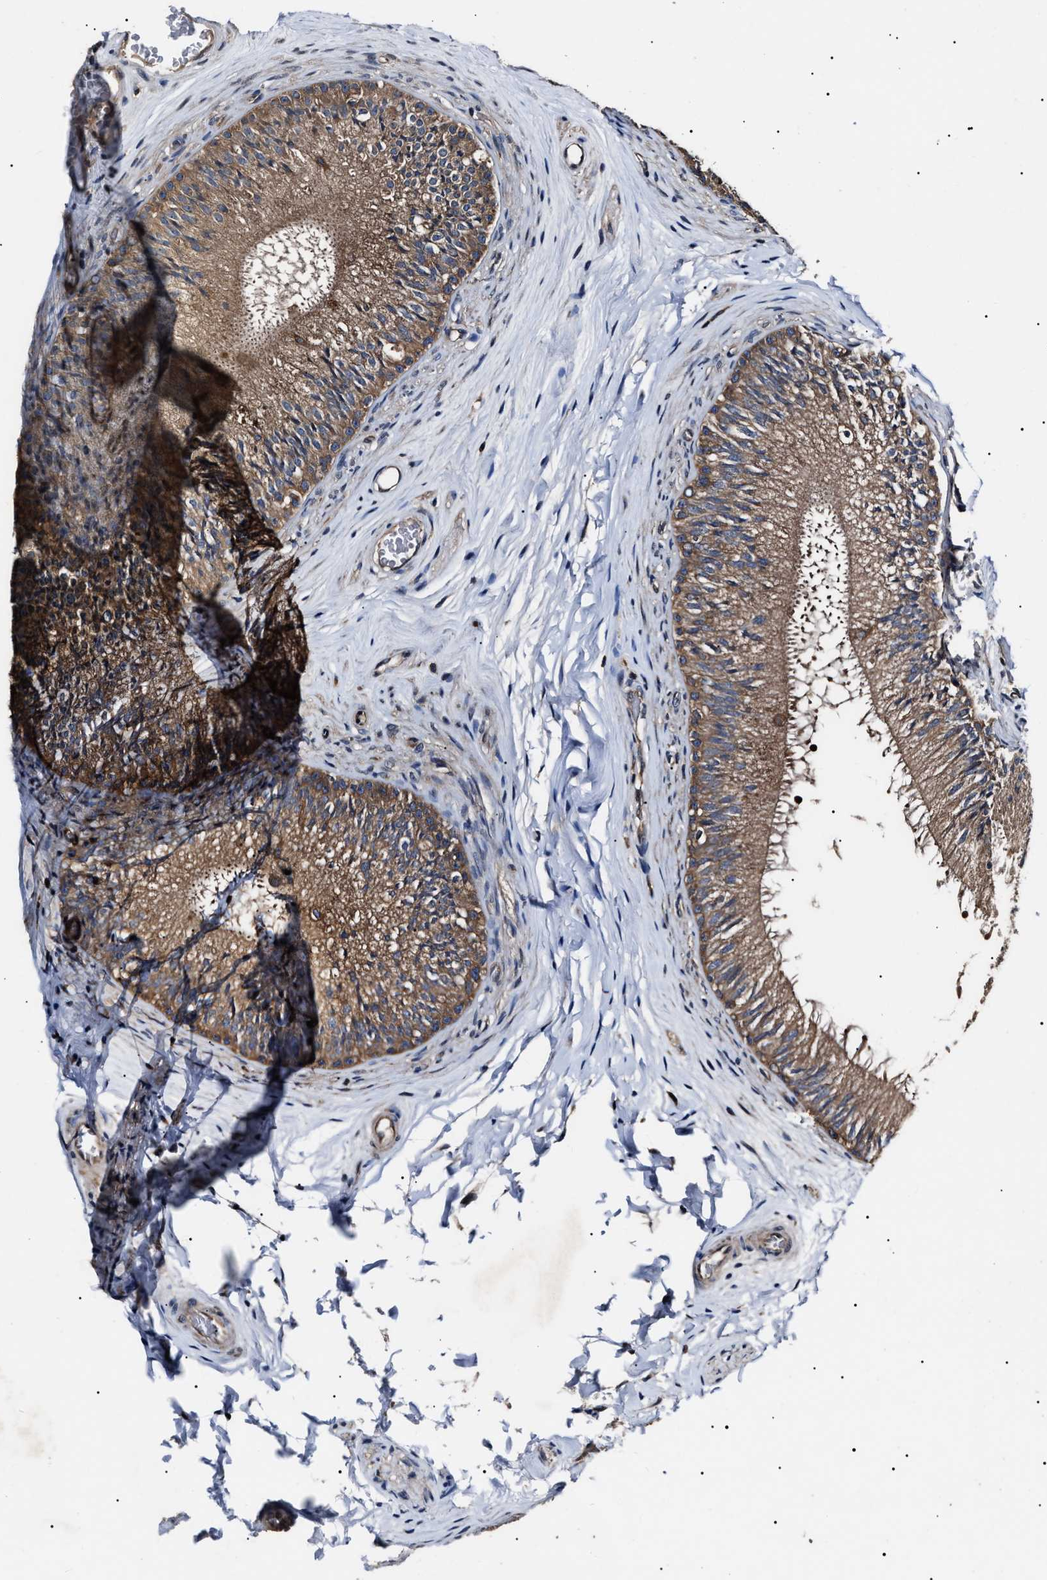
{"staining": {"intensity": "moderate", "quantity": ">75%", "location": "cytoplasmic/membranous"}, "tissue": "epididymis", "cell_type": "Glandular cells", "image_type": "normal", "snomed": [{"axis": "morphology", "description": "Normal tissue, NOS"}, {"axis": "topography", "description": "Testis"}, {"axis": "topography", "description": "Epididymis"}], "caption": "Normal epididymis exhibits moderate cytoplasmic/membranous positivity in about >75% of glandular cells, visualized by immunohistochemistry.", "gene": "CCT8", "patient": {"sex": "male", "age": 36}}